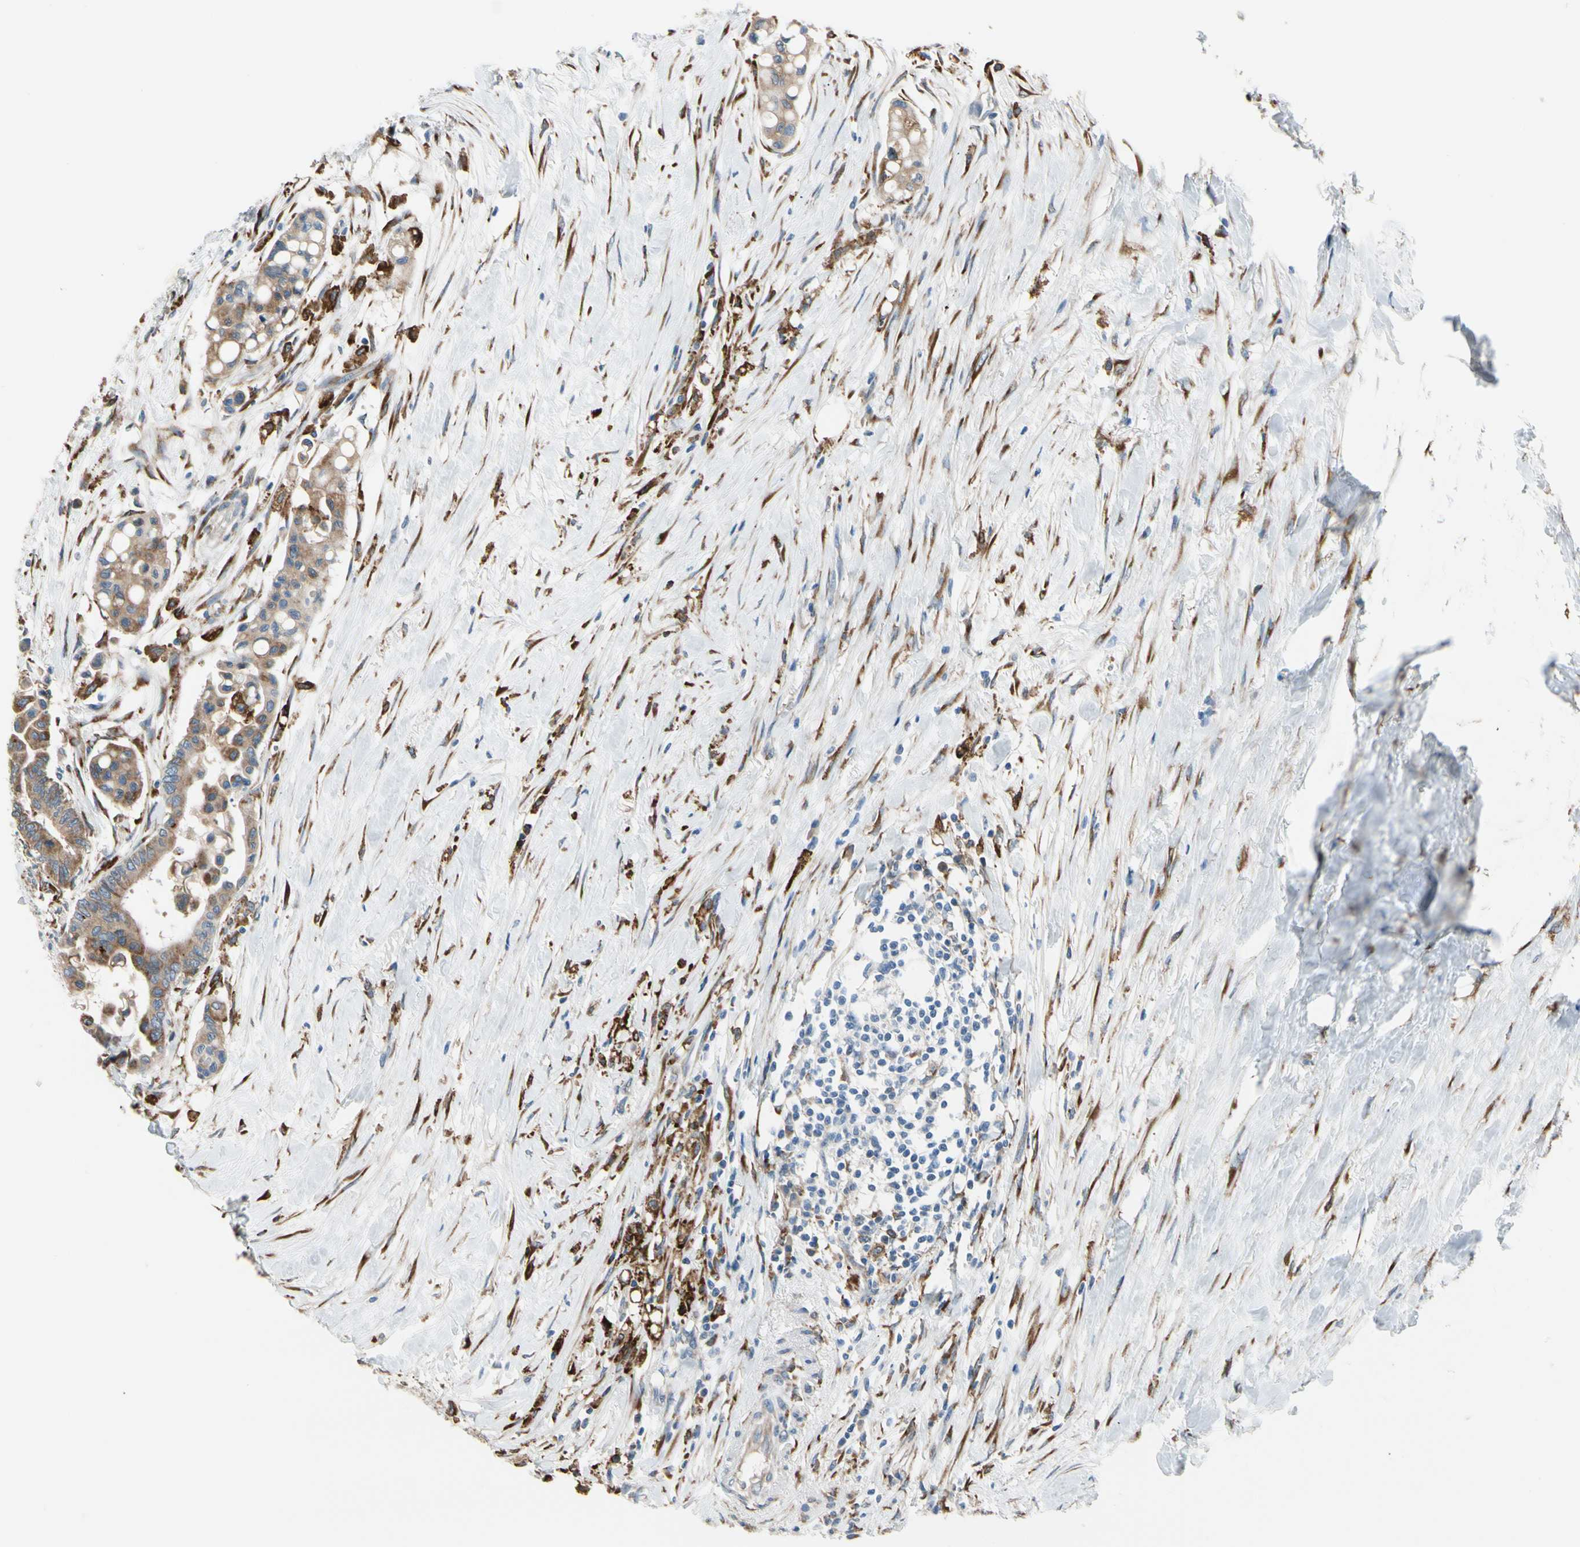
{"staining": {"intensity": "moderate", "quantity": "25%-75%", "location": "cytoplasmic/membranous"}, "tissue": "colorectal cancer", "cell_type": "Tumor cells", "image_type": "cancer", "snomed": [{"axis": "morphology", "description": "Normal tissue, NOS"}, {"axis": "morphology", "description": "Adenocarcinoma, NOS"}, {"axis": "topography", "description": "Colon"}], "caption": "Brown immunohistochemical staining in human adenocarcinoma (colorectal) displays moderate cytoplasmic/membranous positivity in about 25%-75% of tumor cells.", "gene": "LRPAP1", "patient": {"sex": "male", "age": 82}}